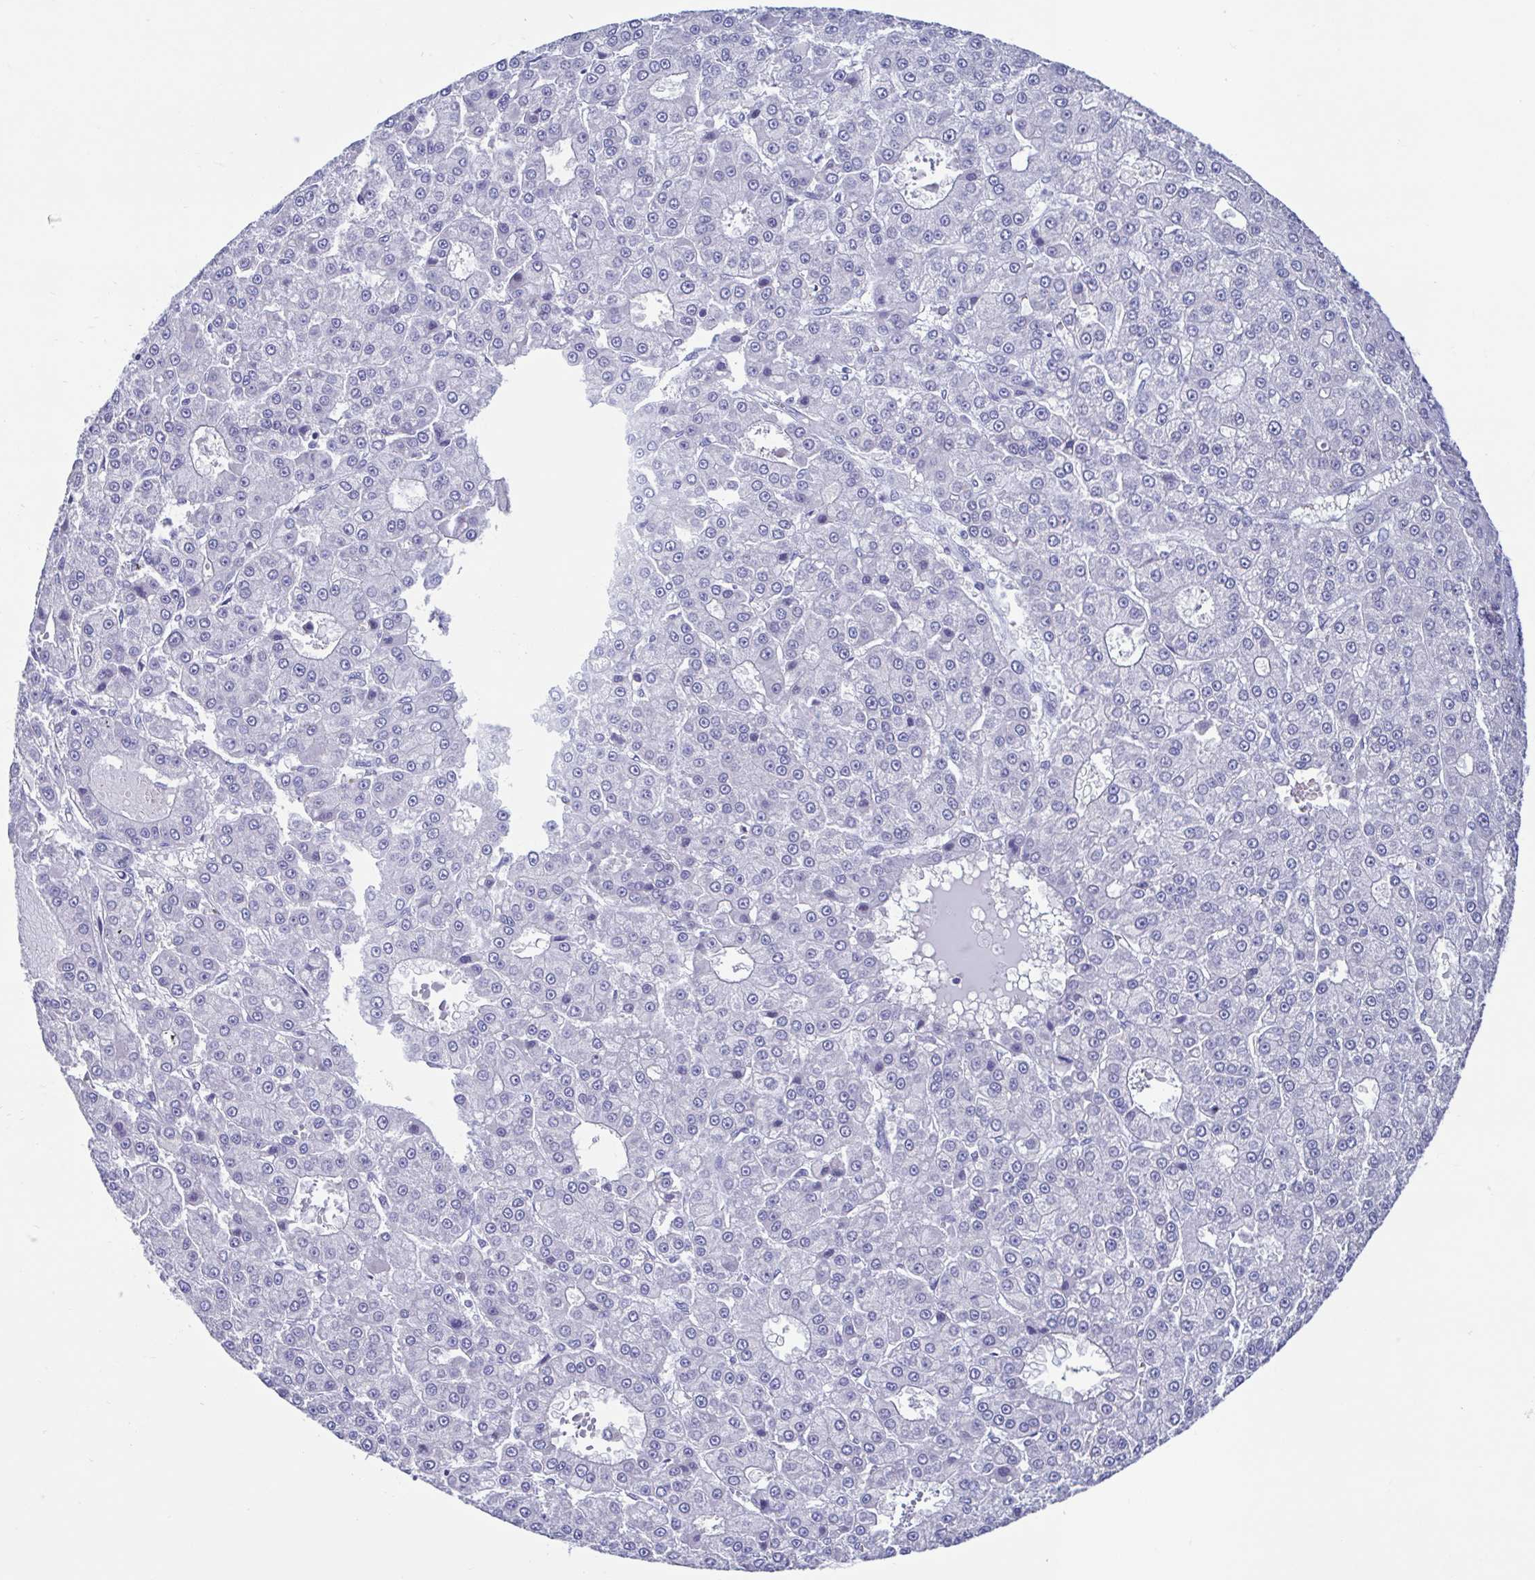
{"staining": {"intensity": "negative", "quantity": "none", "location": "none"}, "tissue": "liver cancer", "cell_type": "Tumor cells", "image_type": "cancer", "snomed": [{"axis": "morphology", "description": "Carcinoma, Hepatocellular, NOS"}, {"axis": "topography", "description": "Liver"}], "caption": "Liver cancer (hepatocellular carcinoma) was stained to show a protein in brown. There is no significant expression in tumor cells.", "gene": "PERM1", "patient": {"sex": "male", "age": 70}}